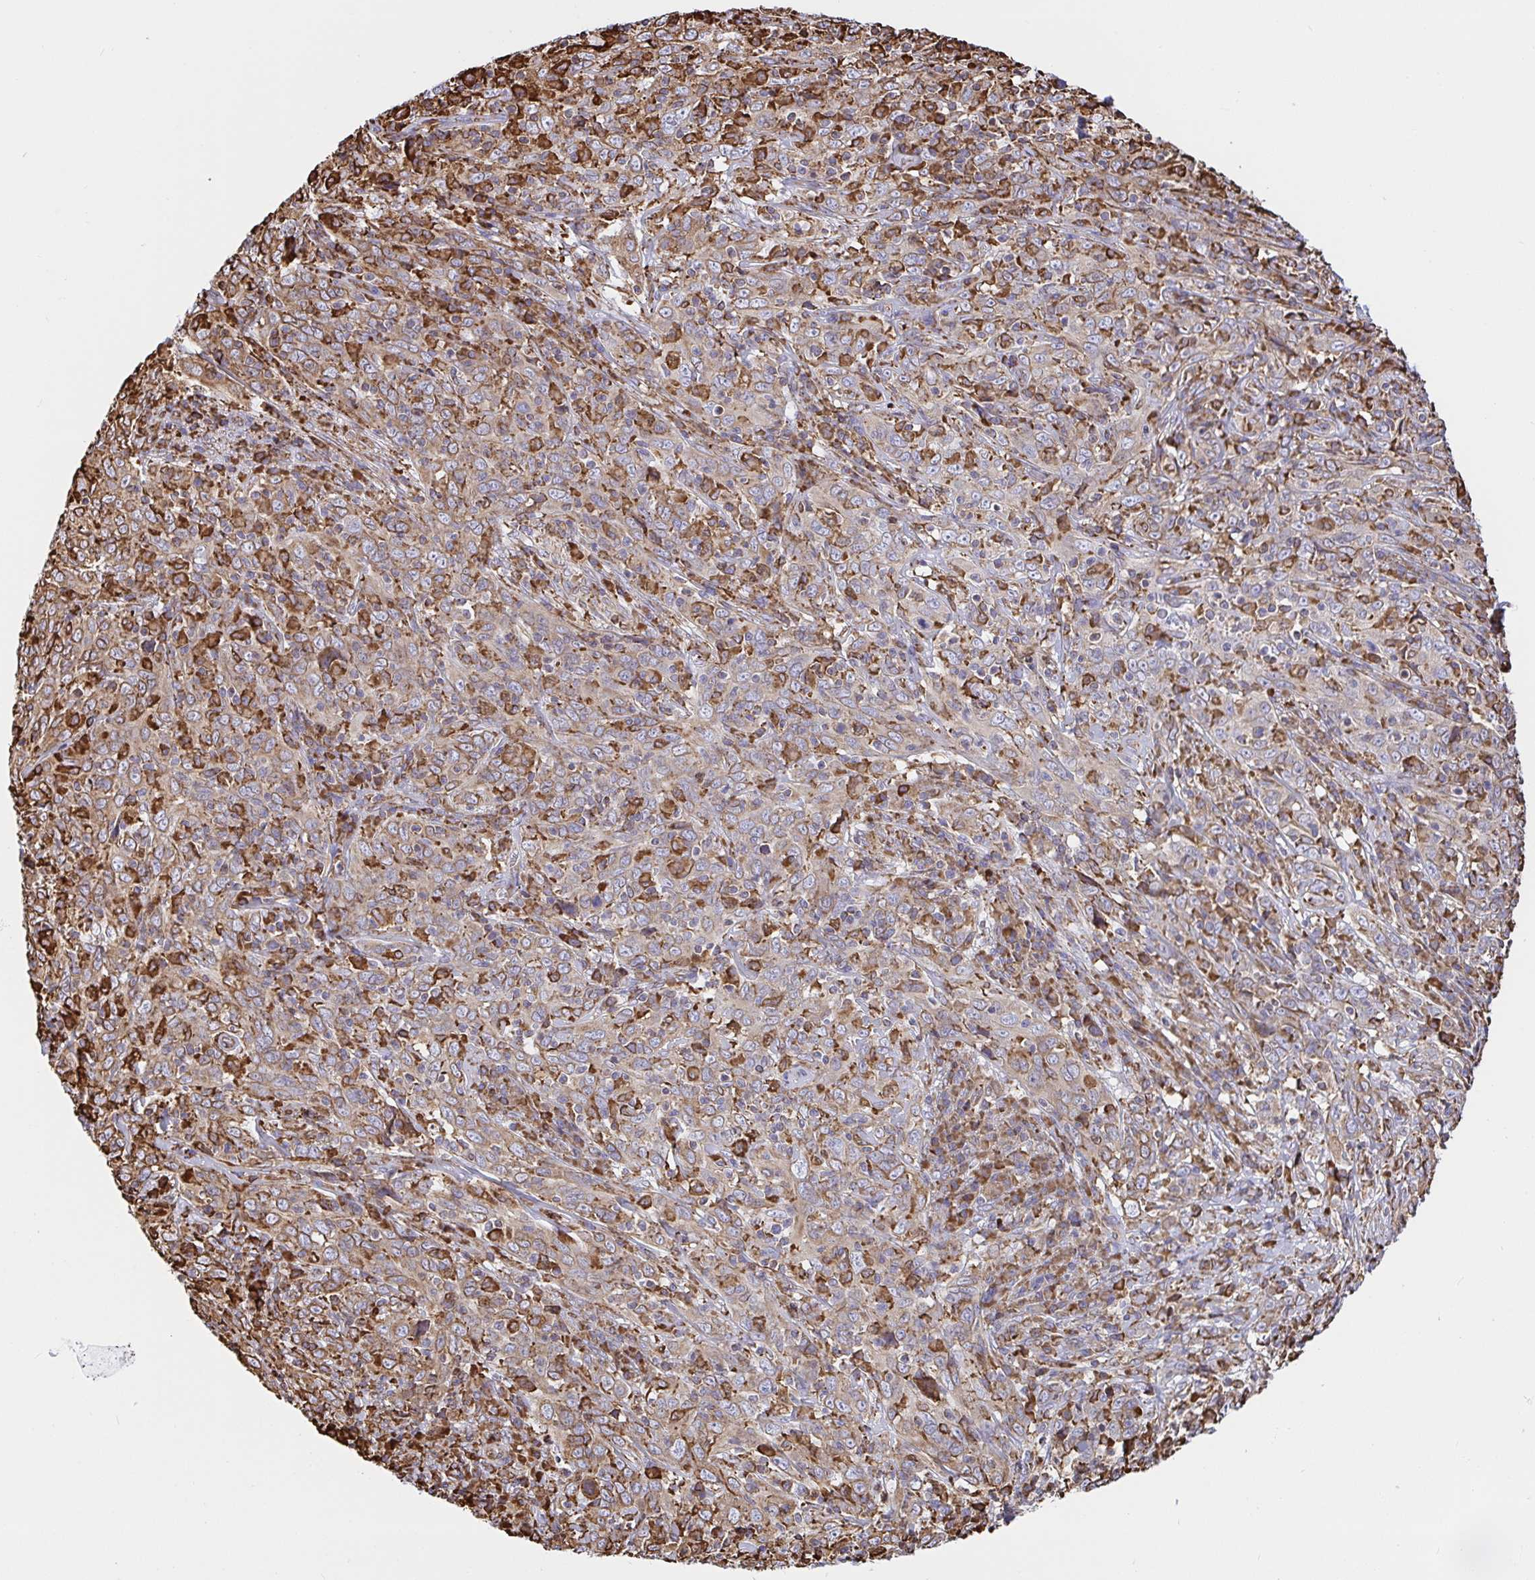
{"staining": {"intensity": "weak", "quantity": "25%-75%", "location": "cytoplasmic/membranous"}, "tissue": "cervical cancer", "cell_type": "Tumor cells", "image_type": "cancer", "snomed": [{"axis": "morphology", "description": "Squamous cell carcinoma, NOS"}, {"axis": "topography", "description": "Cervix"}], "caption": "Immunohistochemistry (IHC) histopathology image of human cervical cancer stained for a protein (brown), which reveals low levels of weak cytoplasmic/membranous expression in about 25%-75% of tumor cells.", "gene": "CLGN", "patient": {"sex": "female", "age": 46}}